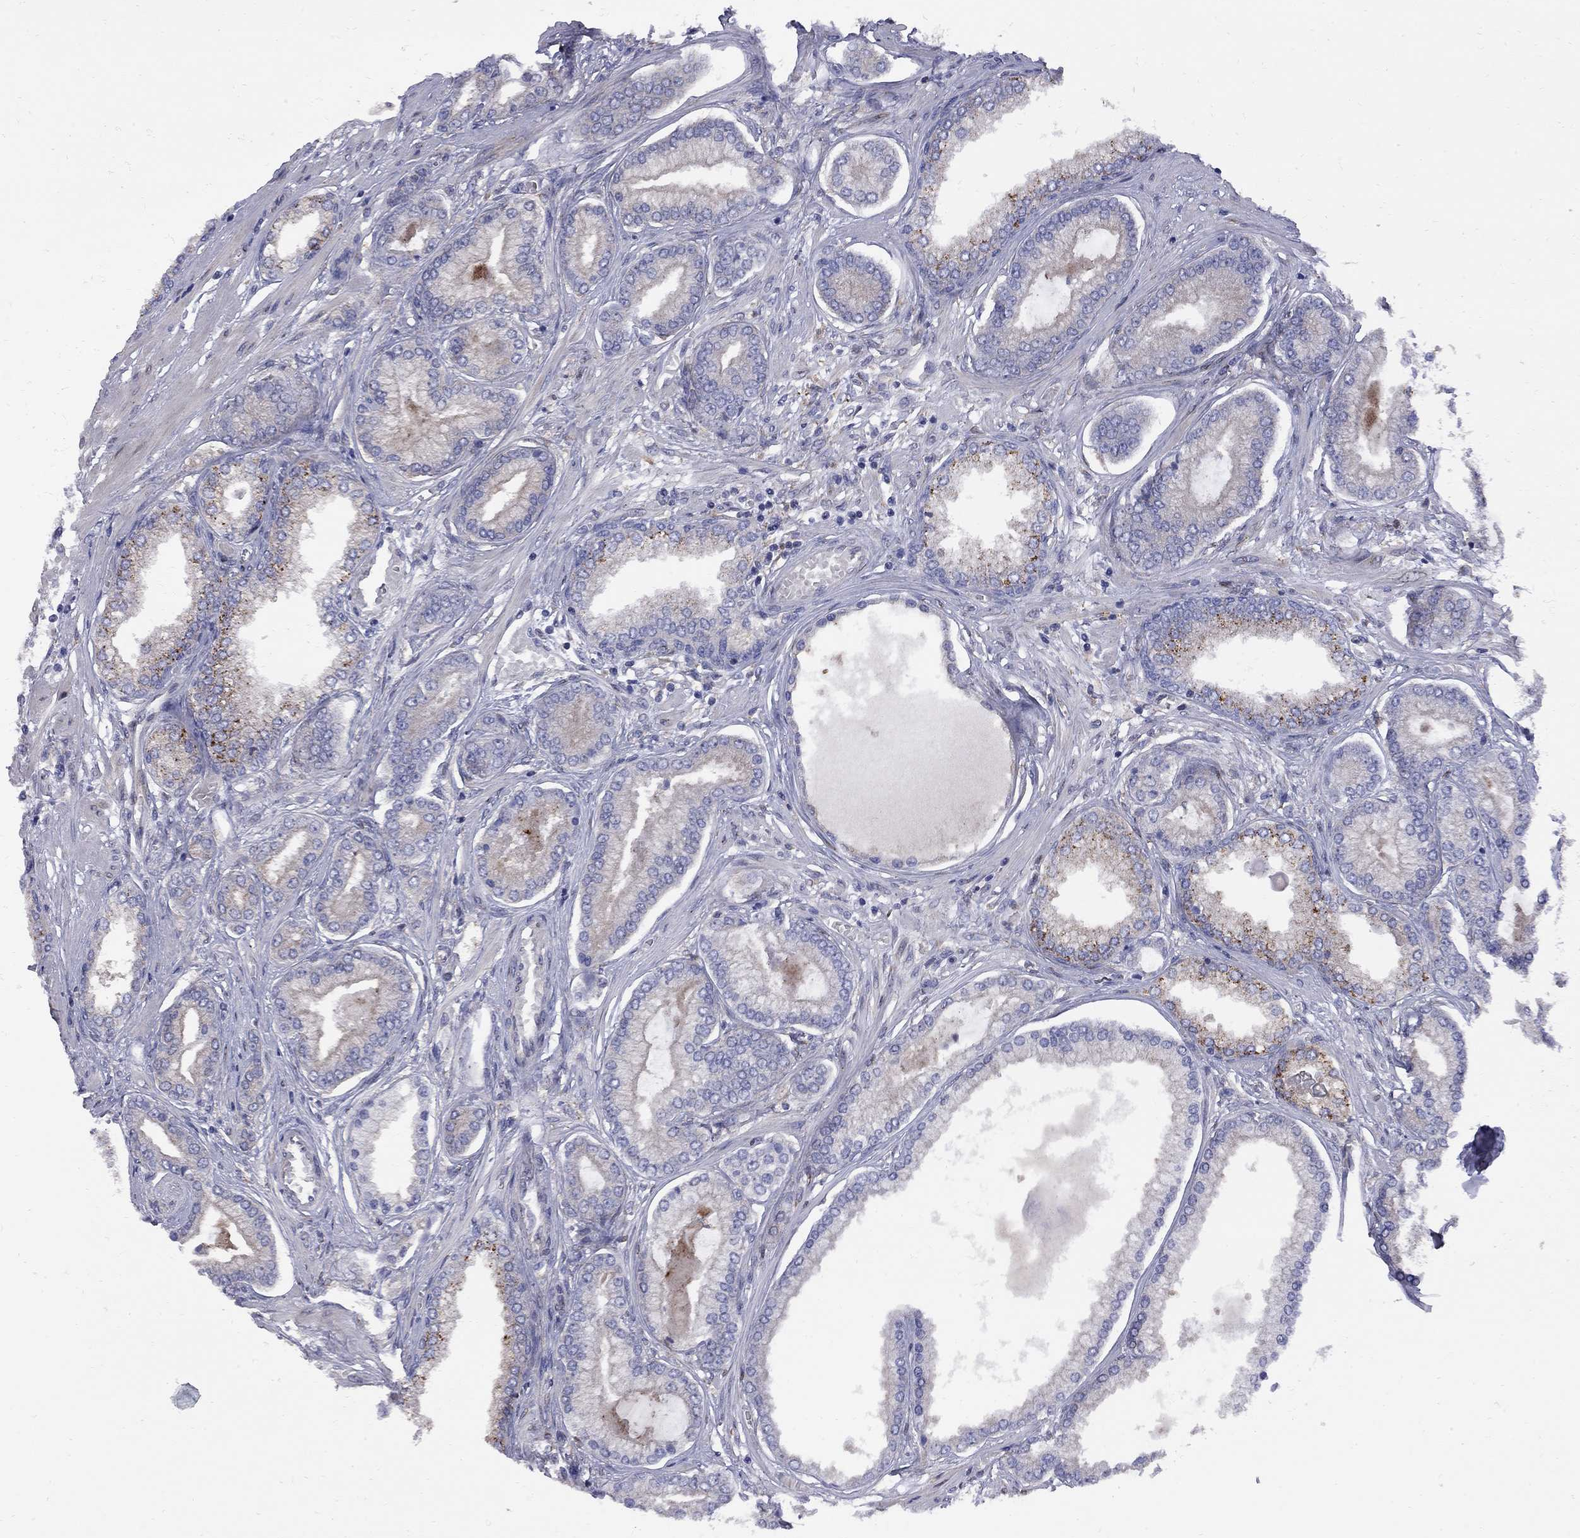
{"staining": {"intensity": "moderate", "quantity": "<25%", "location": "cytoplasmic/membranous"}, "tissue": "prostate cancer", "cell_type": "Tumor cells", "image_type": "cancer", "snomed": [{"axis": "morphology", "description": "Adenocarcinoma, Low grade"}, {"axis": "topography", "description": "Prostate"}], "caption": "Protein analysis of prostate low-grade adenocarcinoma tissue displays moderate cytoplasmic/membranous positivity in about <25% of tumor cells.", "gene": "MTHFR", "patient": {"sex": "male", "age": 57}}